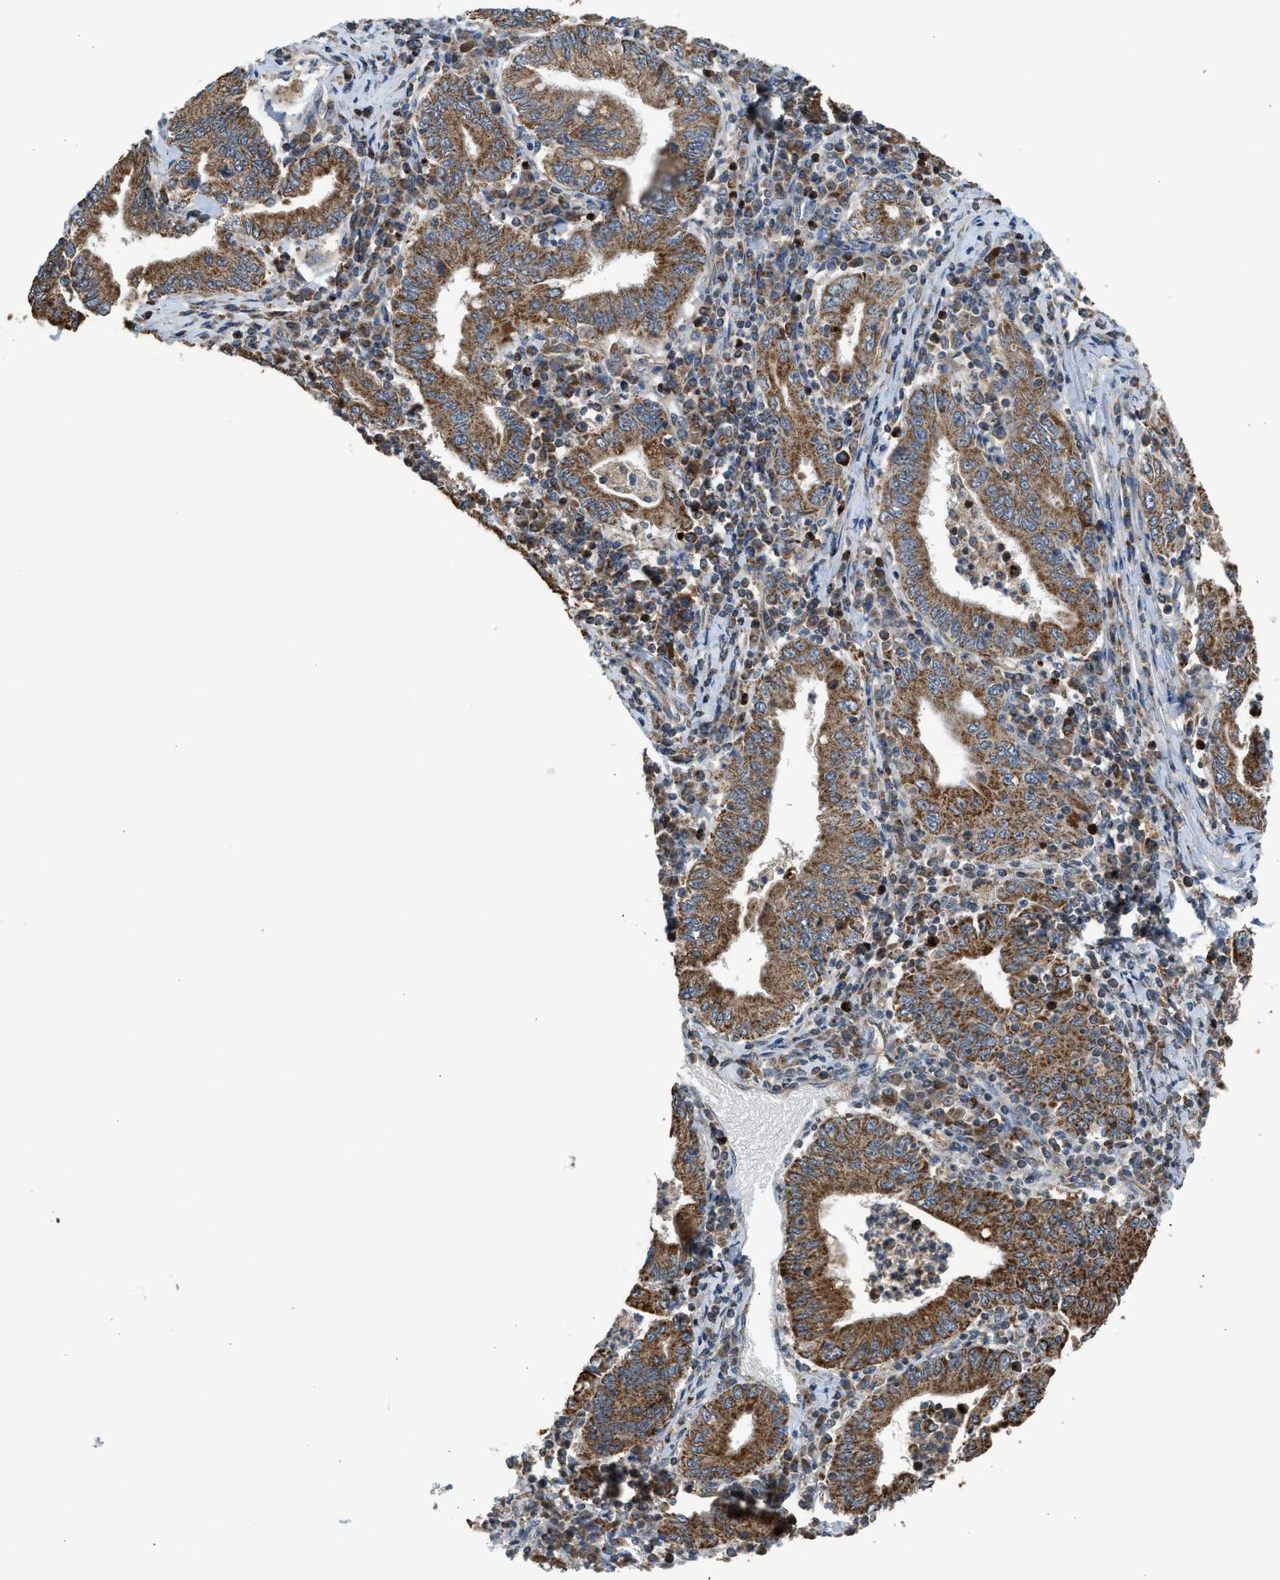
{"staining": {"intensity": "strong", "quantity": ">75%", "location": "cytoplasmic/membranous"}, "tissue": "stomach cancer", "cell_type": "Tumor cells", "image_type": "cancer", "snomed": [{"axis": "morphology", "description": "Normal tissue, NOS"}, {"axis": "morphology", "description": "Adenocarcinoma, NOS"}, {"axis": "topography", "description": "Esophagus"}, {"axis": "topography", "description": "Stomach, upper"}, {"axis": "topography", "description": "Peripheral nerve tissue"}], "caption": "Immunohistochemical staining of human stomach cancer (adenocarcinoma) demonstrates high levels of strong cytoplasmic/membranous protein staining in about >75% of tumor cells.", "gene": "STARD3", "patient": {"sex": "male", "age": 62}}